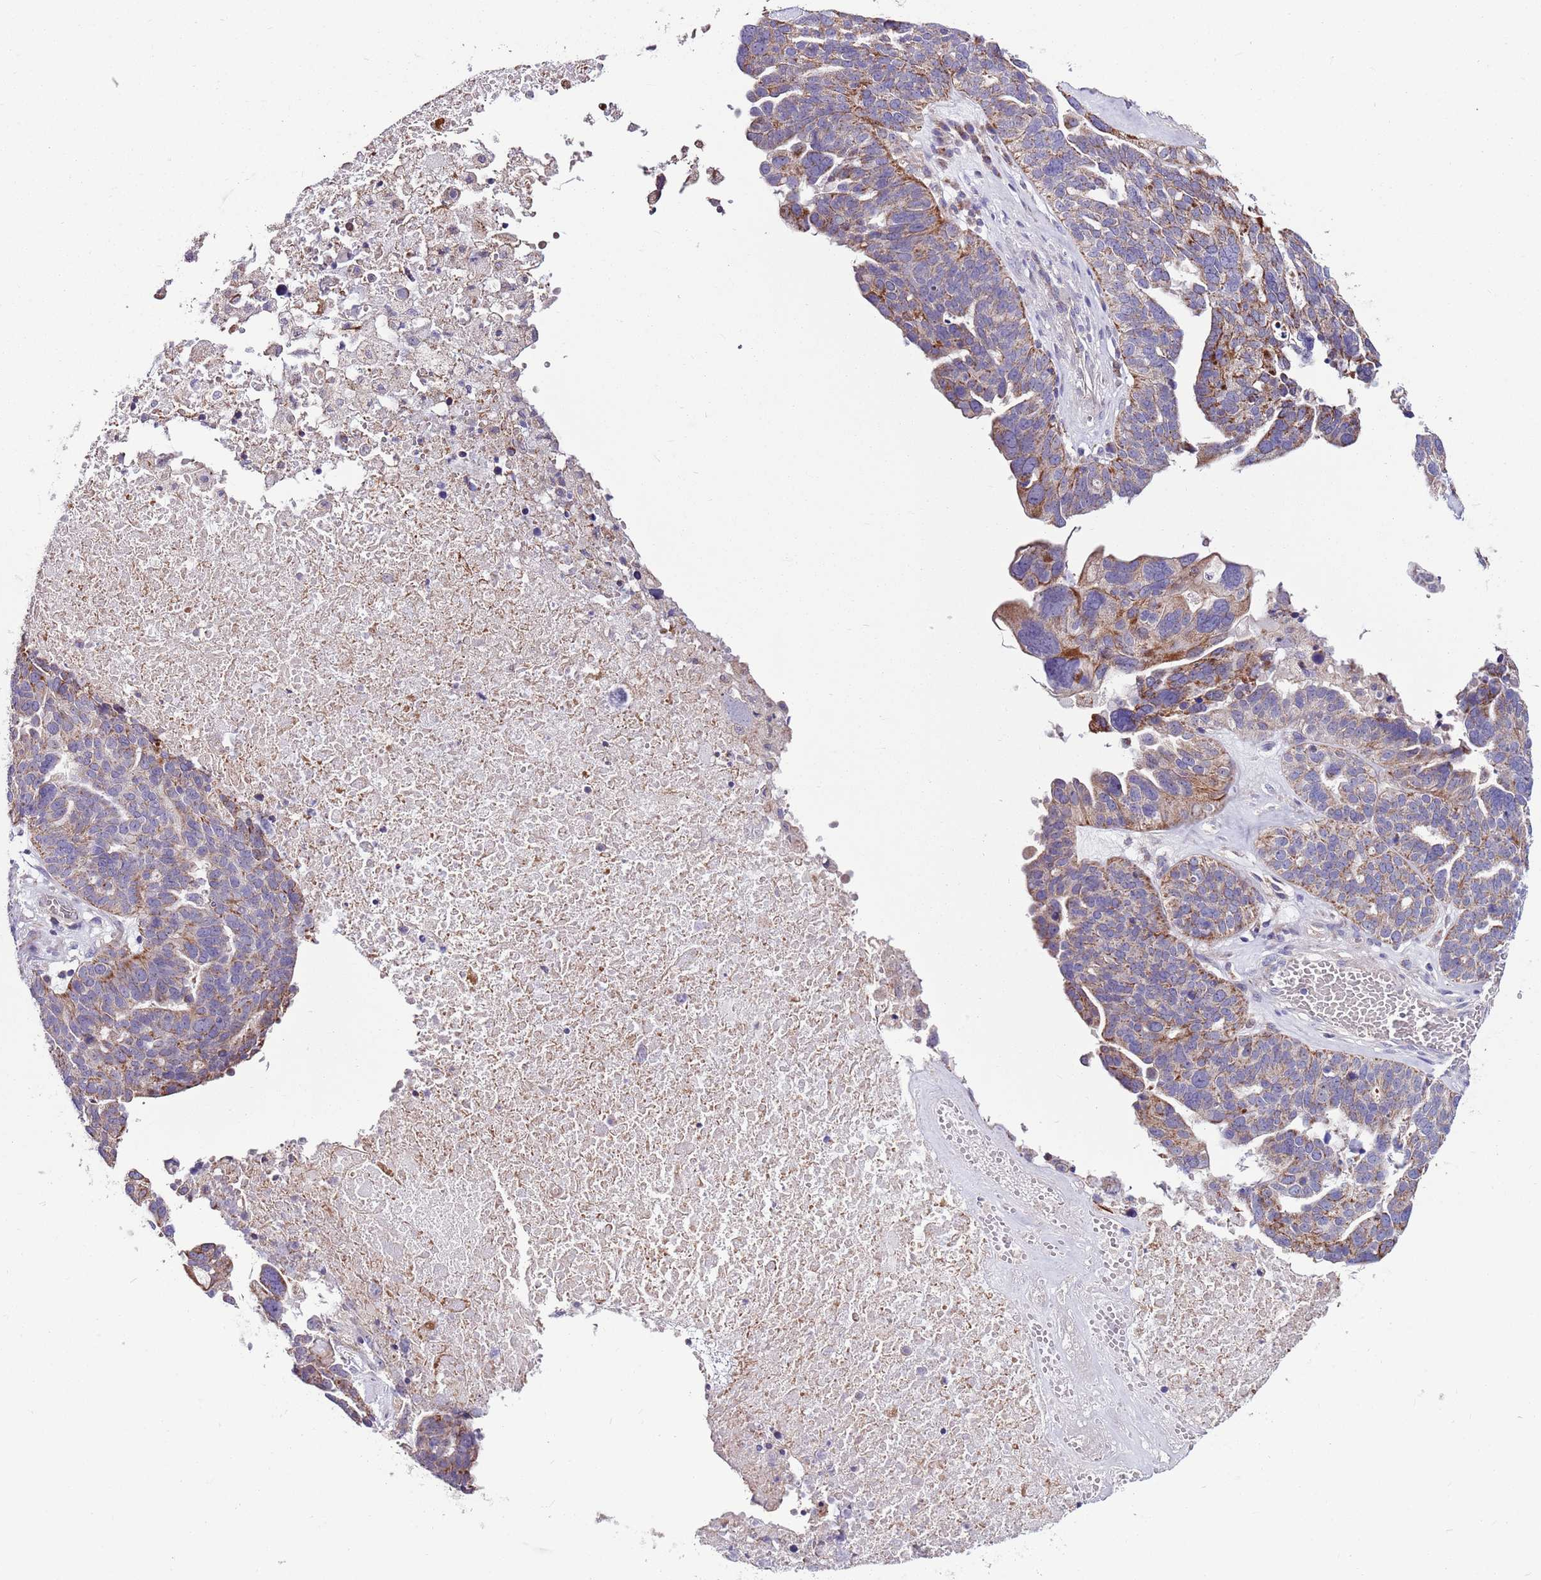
{"staining": {"intensity": "moderate", "quantity": "<25%", "location": "cytoplasmic/membranous"}, "tissue": "ovarian cancer", "cell_type": "Tumor cells", "image_type": "cancer", "snomed": [{"axis": "morphology", "description": "Cystadenocarcinoma, serous, NOS"}, {"axis": "topography", "description": "Ovary"}], "caption": "Human ovarian serous cystadenocarcinoma stained with a brown dye demonstrates moderate cytoplasmic/membranous positive positivity in about <25% of tumor cells.", "gene": "SMG1", "patient": {"sex": "female", "age": 59}}